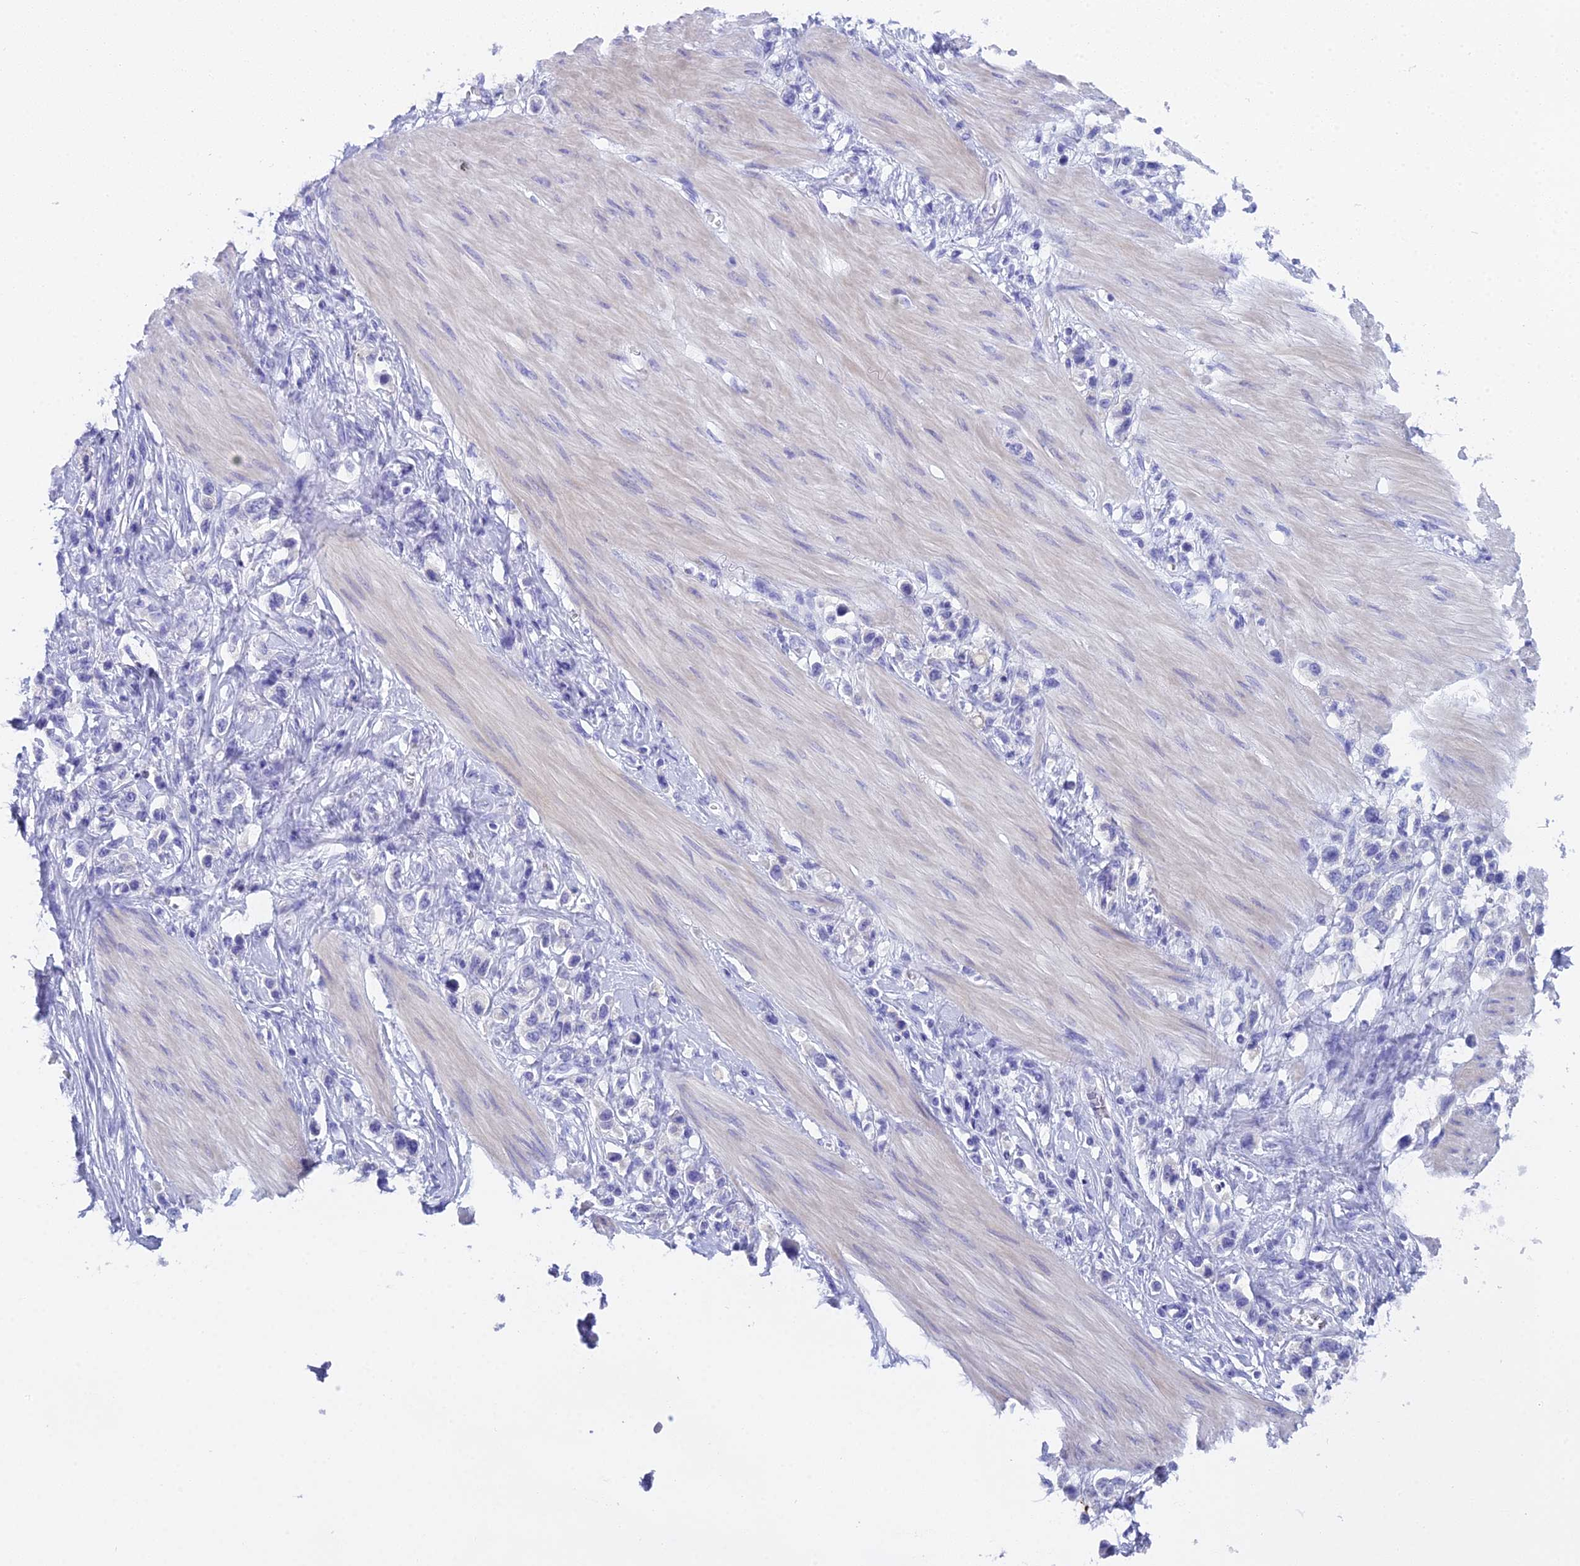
{"staining": {"intensity": "negative", "quantity": "none", "location": "none"}, "tissue": "stomach cancer", "cell_type": "Tumor cells", "image_type": "cancer", "snomed": [{"axis": "morphology", "description": "Adenocarcinoma, NOS"}, {"axis": "topography", "description": "Stomach"}], "caption": "This is a micrograph of immunohistochemistry staining of stomach cancer, which shows no positivity in tumor cells.", "gene": "UNC80", "patient": {"sex": "female", "age": 65}}